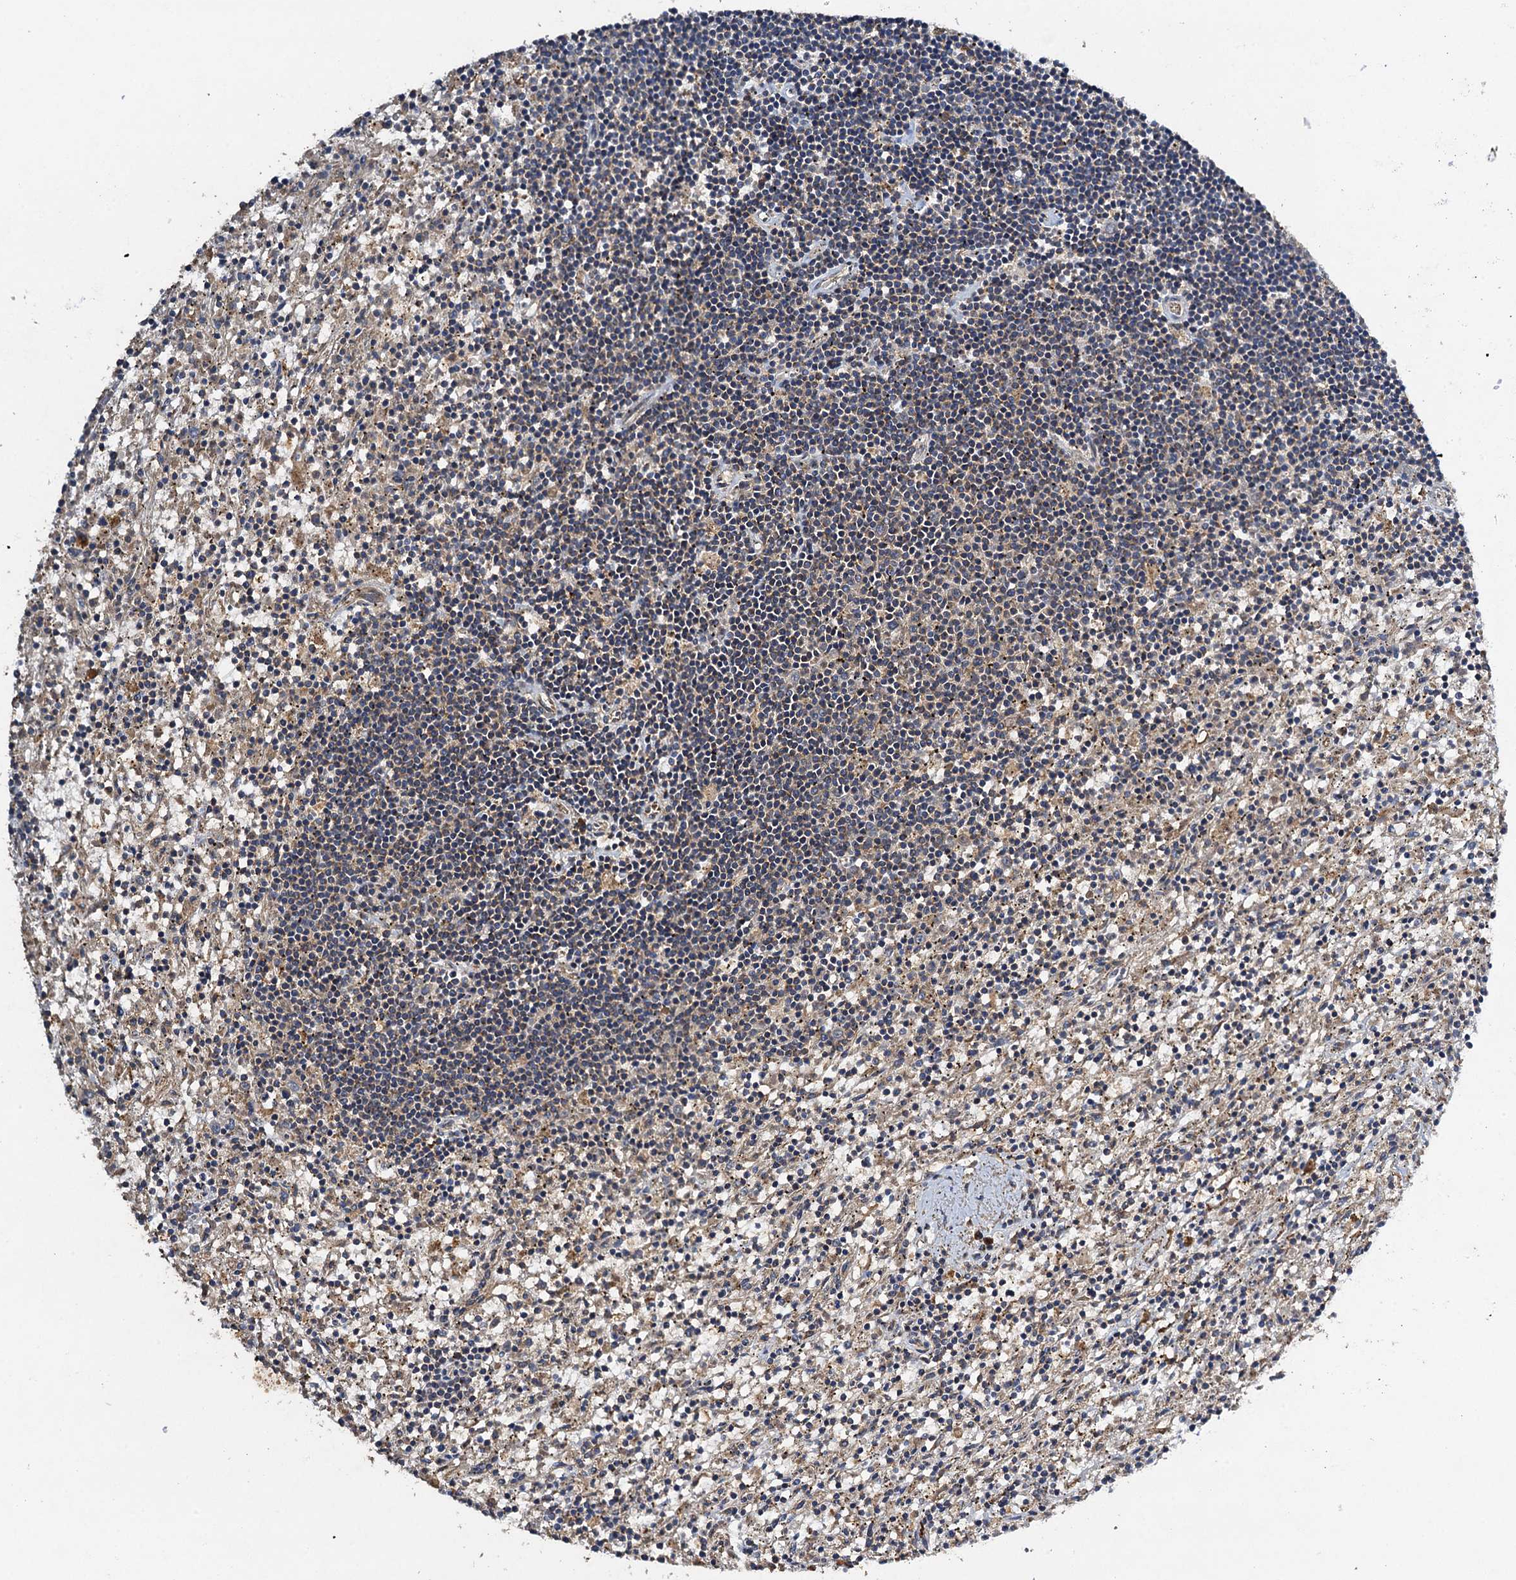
{"staining": {"intensity": "weak", "quantity": "25%-75%", "location": "cytoplasmic/membranous"}, "tissue": "lymphoma", "cell_type": "Tumor cells", "image_type": "cancer", "snomed": [{"axis": "morphology", "description": "Malignant lymphoma, non-Hodgkin's type, Low grade"}, {"axis": "topography", "description": "Spleen"}], "caption": "A high-resolution histopathology image shows immunohistochemistry (IHC) staining of low-grade malignant lymphoma, non-Hodgkin's type, which reveals weak cytoplasmic/membranous staining in approximately 25%-75% of tumor cells. The staining was performed using DAB (3,3'-diaminobenzidine), with brown indicating positive protein expression. Nuclei are stained blue with hematoxylin.", "gene": "NDUFA13", "patient": {"sex": "male", "age": 76}}